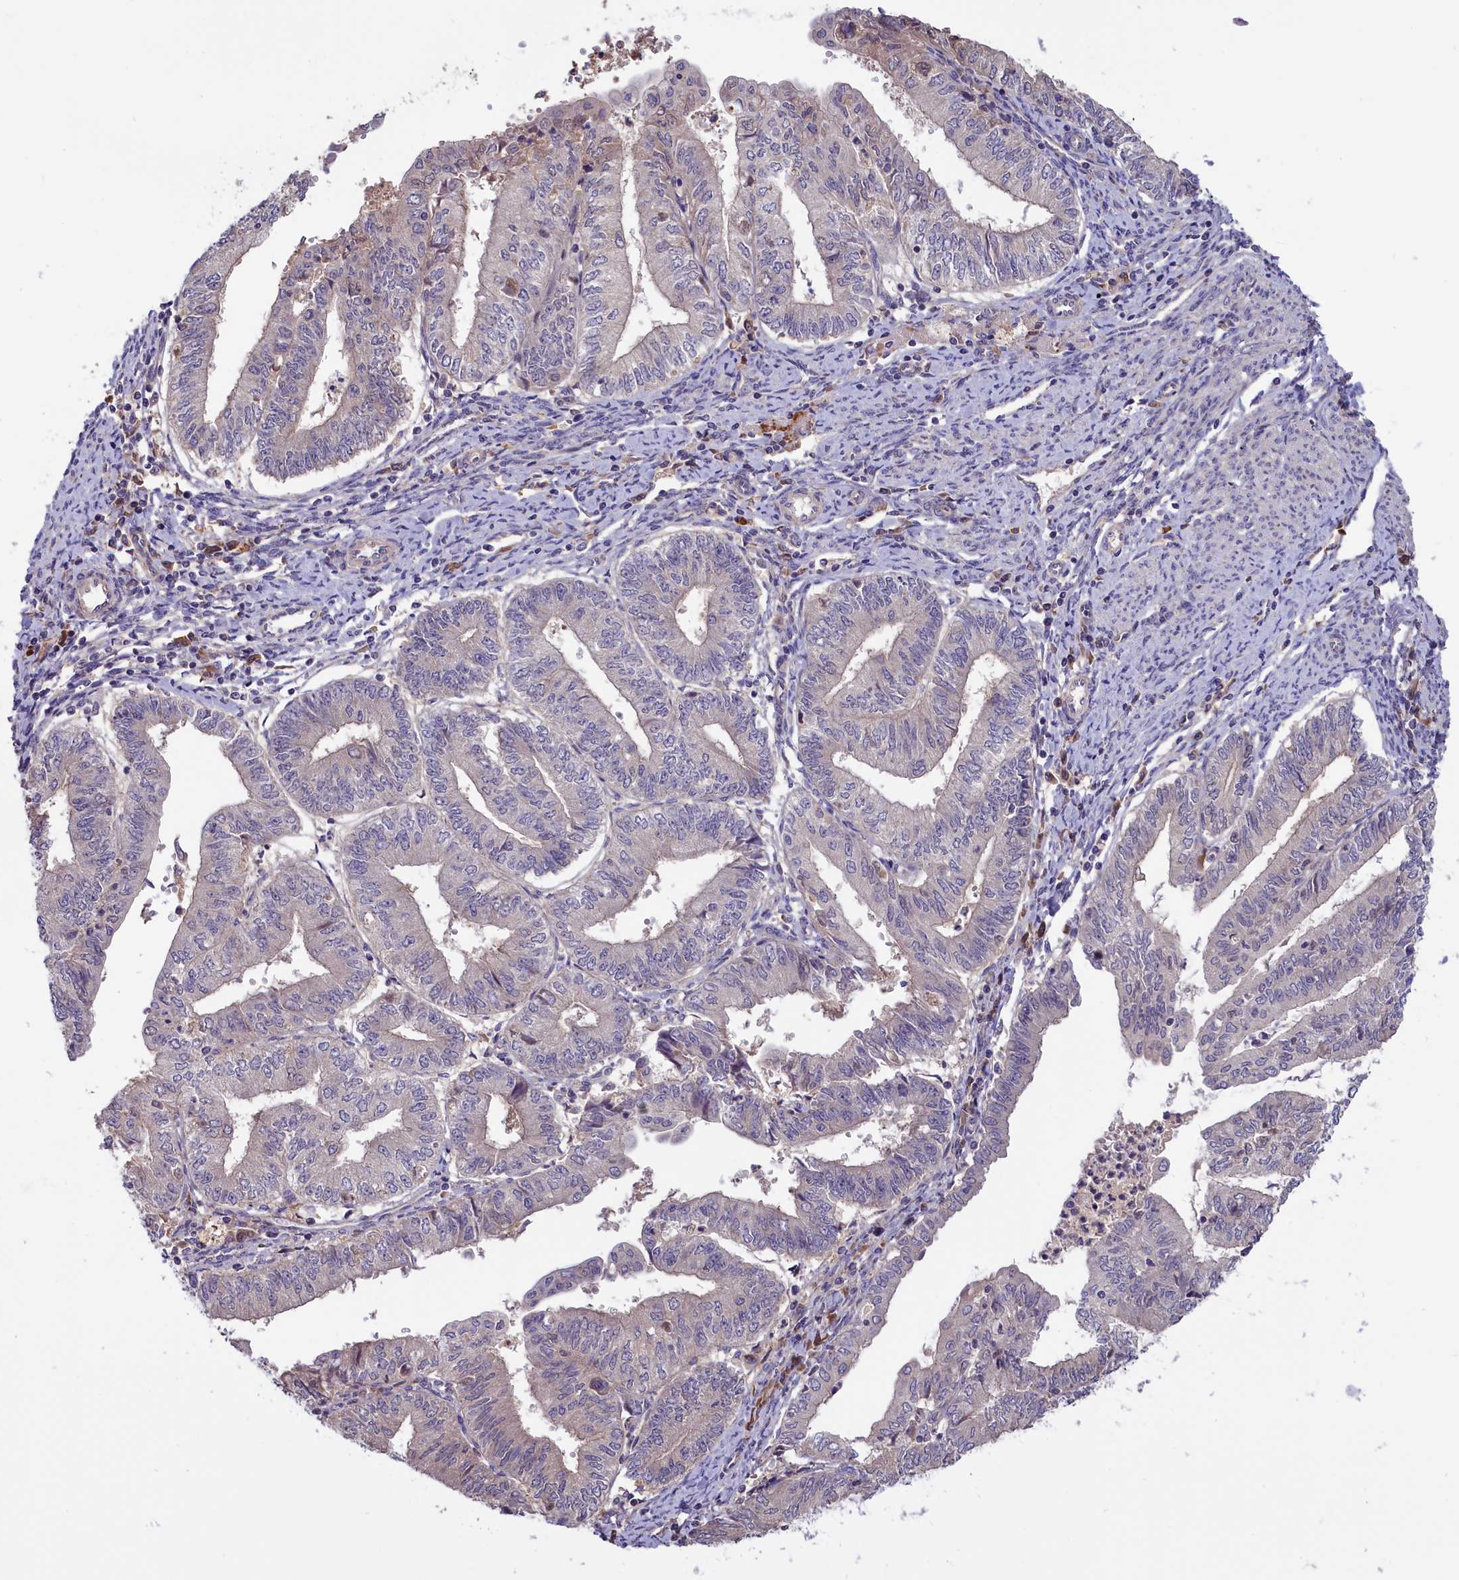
{"staining": {"intensity": "negative", "quantity": "none", "location": "none"}, "tissue": "endometrial cancer", "cell_type": "Tumor cells", "image_type": "cancer", "snomed": [{"axis": "morphology", "description": "Adenocarcinoma, NOS"}, {"axis": "topography", "description": "Endometrium"}], "caption": "There is no significant expression in tumor cells of endometrial adenocarcinoma.", "gene": "SETD6", "patient": {"sex": "female", "age": 66}}